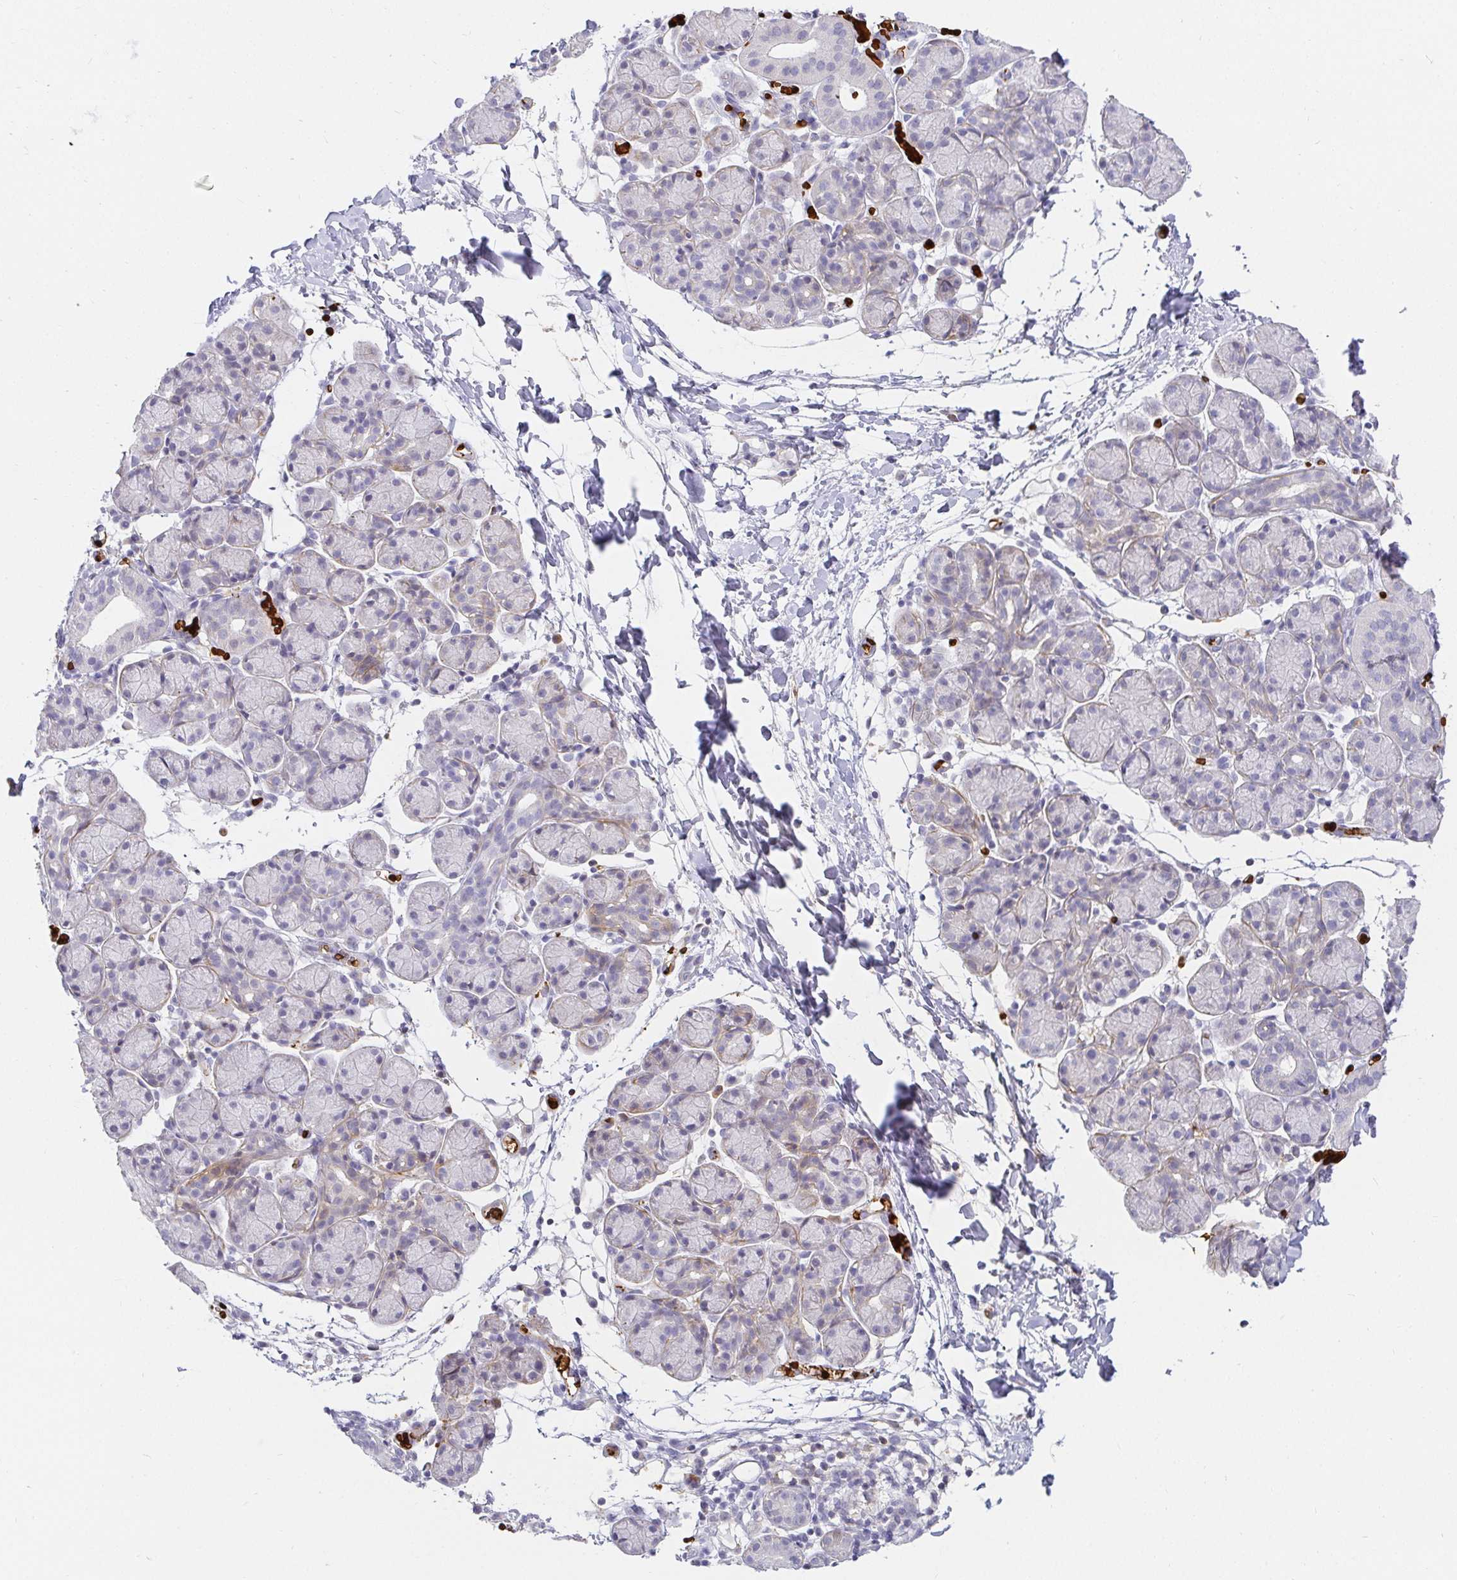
{"staining": {"intensity": "weak", "quantity": "<25%", "location": "cytoplasmic/membranous"}, "tissue": "salivary gland", "cell_type": "Glandular cells", "image_type": "normal", "snomed": [{"axis": "morphology", "description": "Normal tissue, NOS"}, {"axis": "morphology", "description": "Inflammation, NOS"}, {"axis": "topography", "description": "Lymph node"}, {"axis": "topography", "description": "Salivary gland"}], "caption": "IHC of unremarkable human salivary gland shows no positivity in glandular cells. (IHC, brightfield microscopy, high magnification).", "gene": "FGF21", "patient": {"sex": "male", "age": 3}}